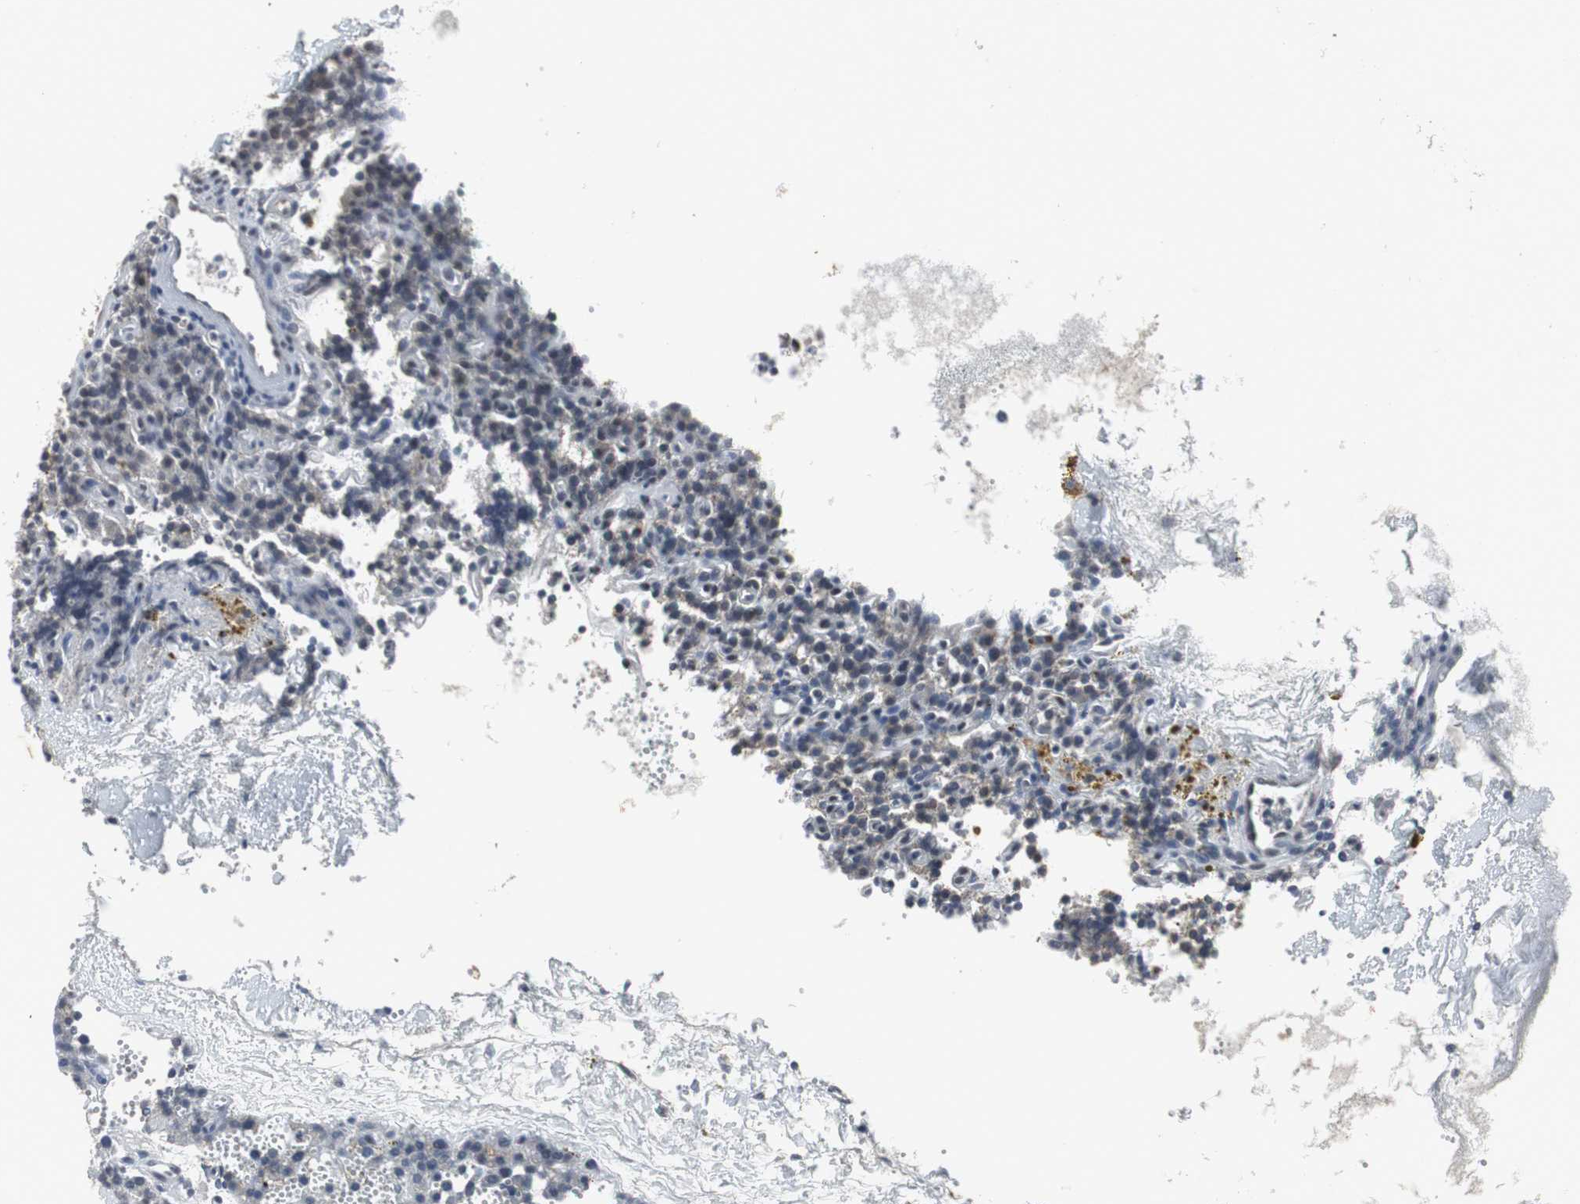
{"staining": {"intensity": "weak", "quantity": "25%-75%", "location": "cytoplasmic/membranous"}, "tissue": "parathyroid gland", "cell_type": "Glandular cells", "image_type": "normal", "snomed": [{"axis": "morphology", "description": "Normal tissue, NOS"}, {"axis": "topography", "description": "Parathyroid gland"}], "caption": "Approximately 25%-75% of glandular cells in normal parathyroid gland show weak cytoplasmic/membranous protein expression as visualized by brown immunohistochemical staining.", "gene": "NLGN1", "patient": {"sex": "male", "age": 25}}